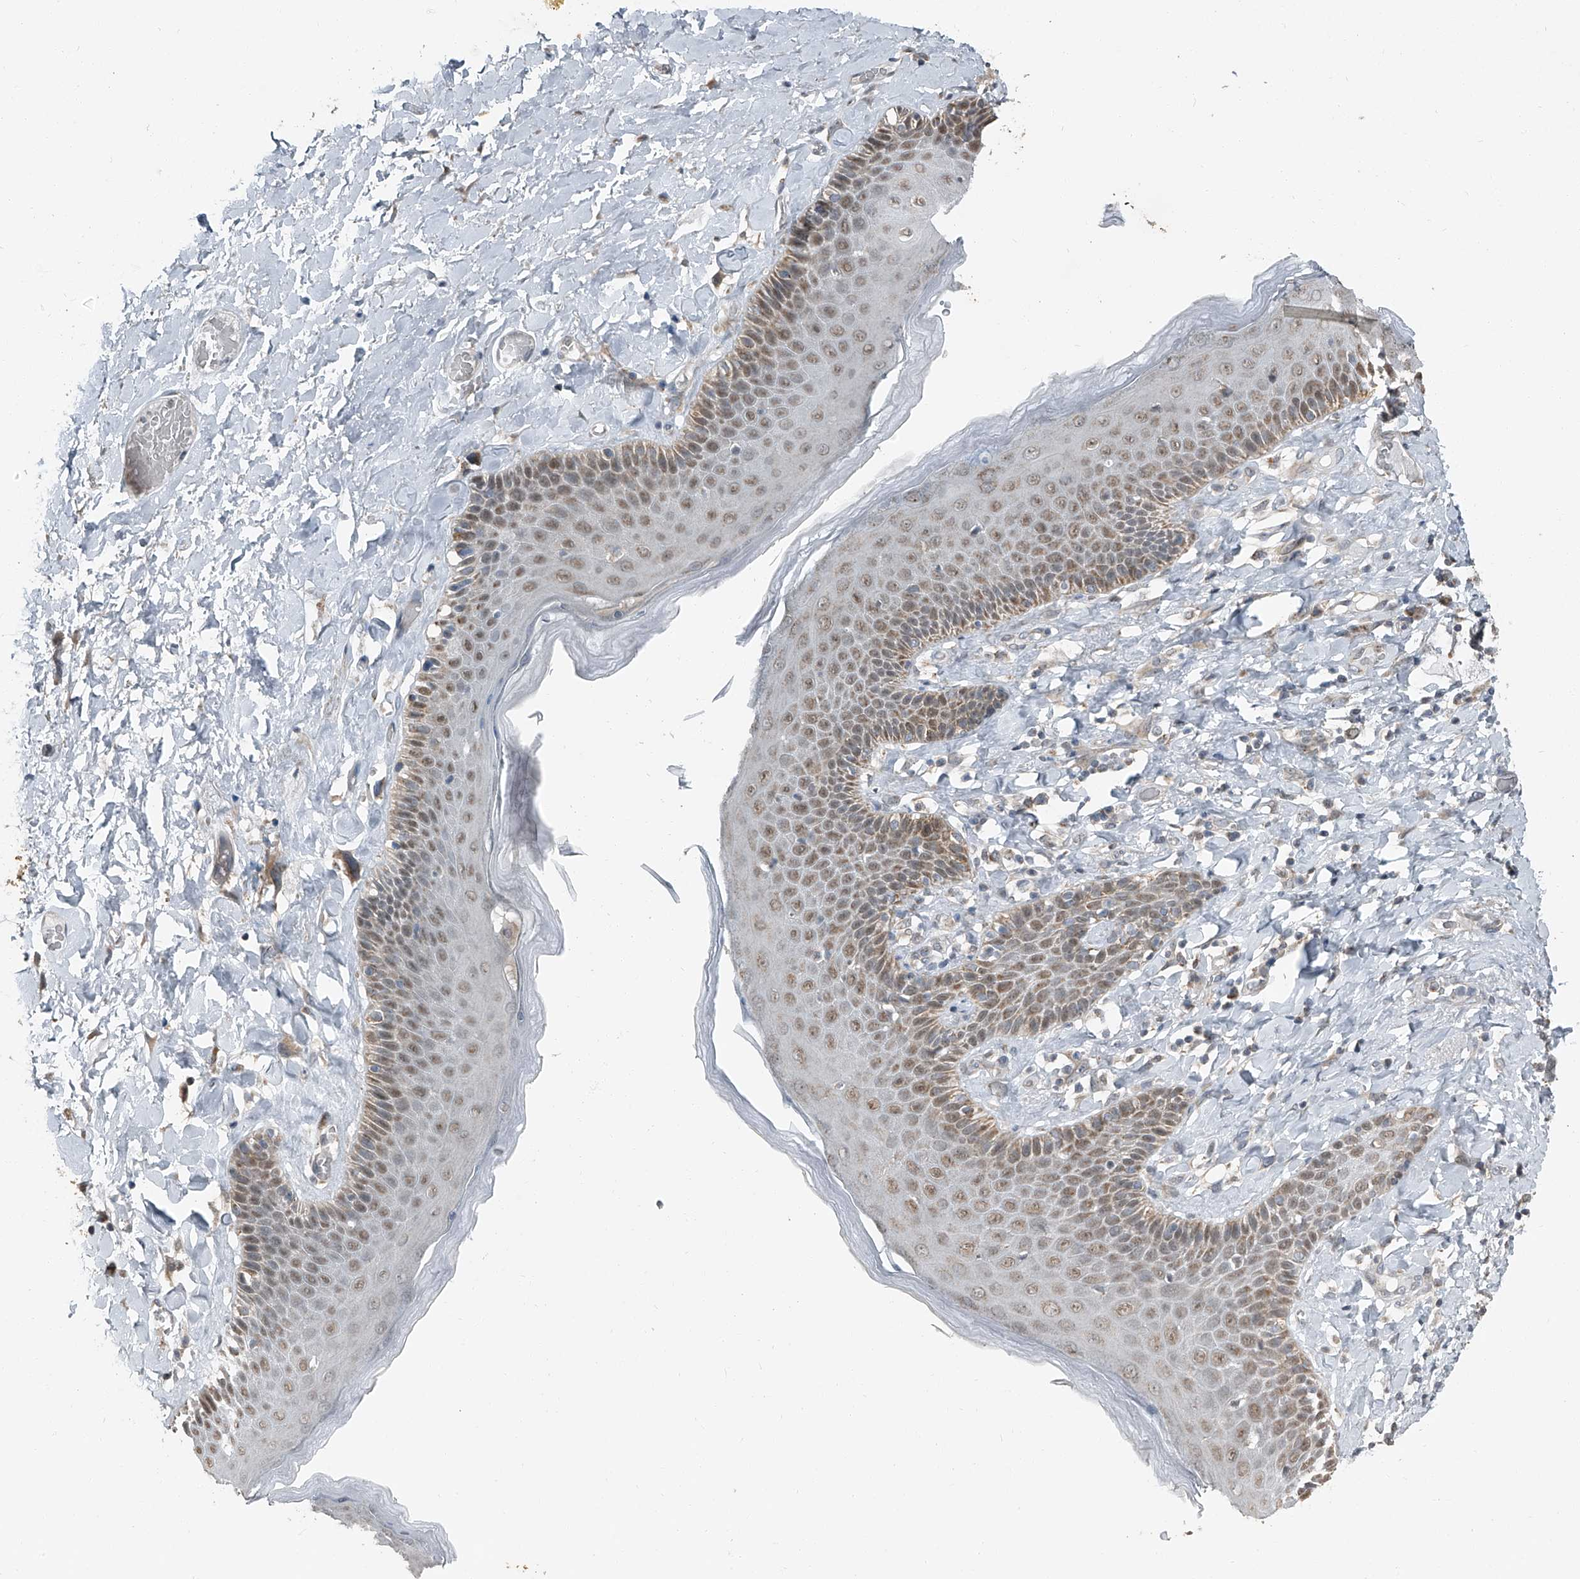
{"staining": {"intensity": "moderate", "quantity": "25%-75%", "location": "cytoplasmic/membranous,nuclear"}, "tissue": "skin", "cell_type": "Epidermal cells", "image_type": "normal", "snomed": [{"axis": "morphology", "description": "Normal tissue, NOS"}, {"axis": "topography", "description": "Anal"}], "caption": "The micrograph exhibits immunohistochemical staining of benign skin. There is moderate cytoplasmic/membranous,nuclear expression is appreciated in about 25%-75% of epidermal cells.", "gene": "CHRNA7", "patient": {"sex": "male", "age": 69}}